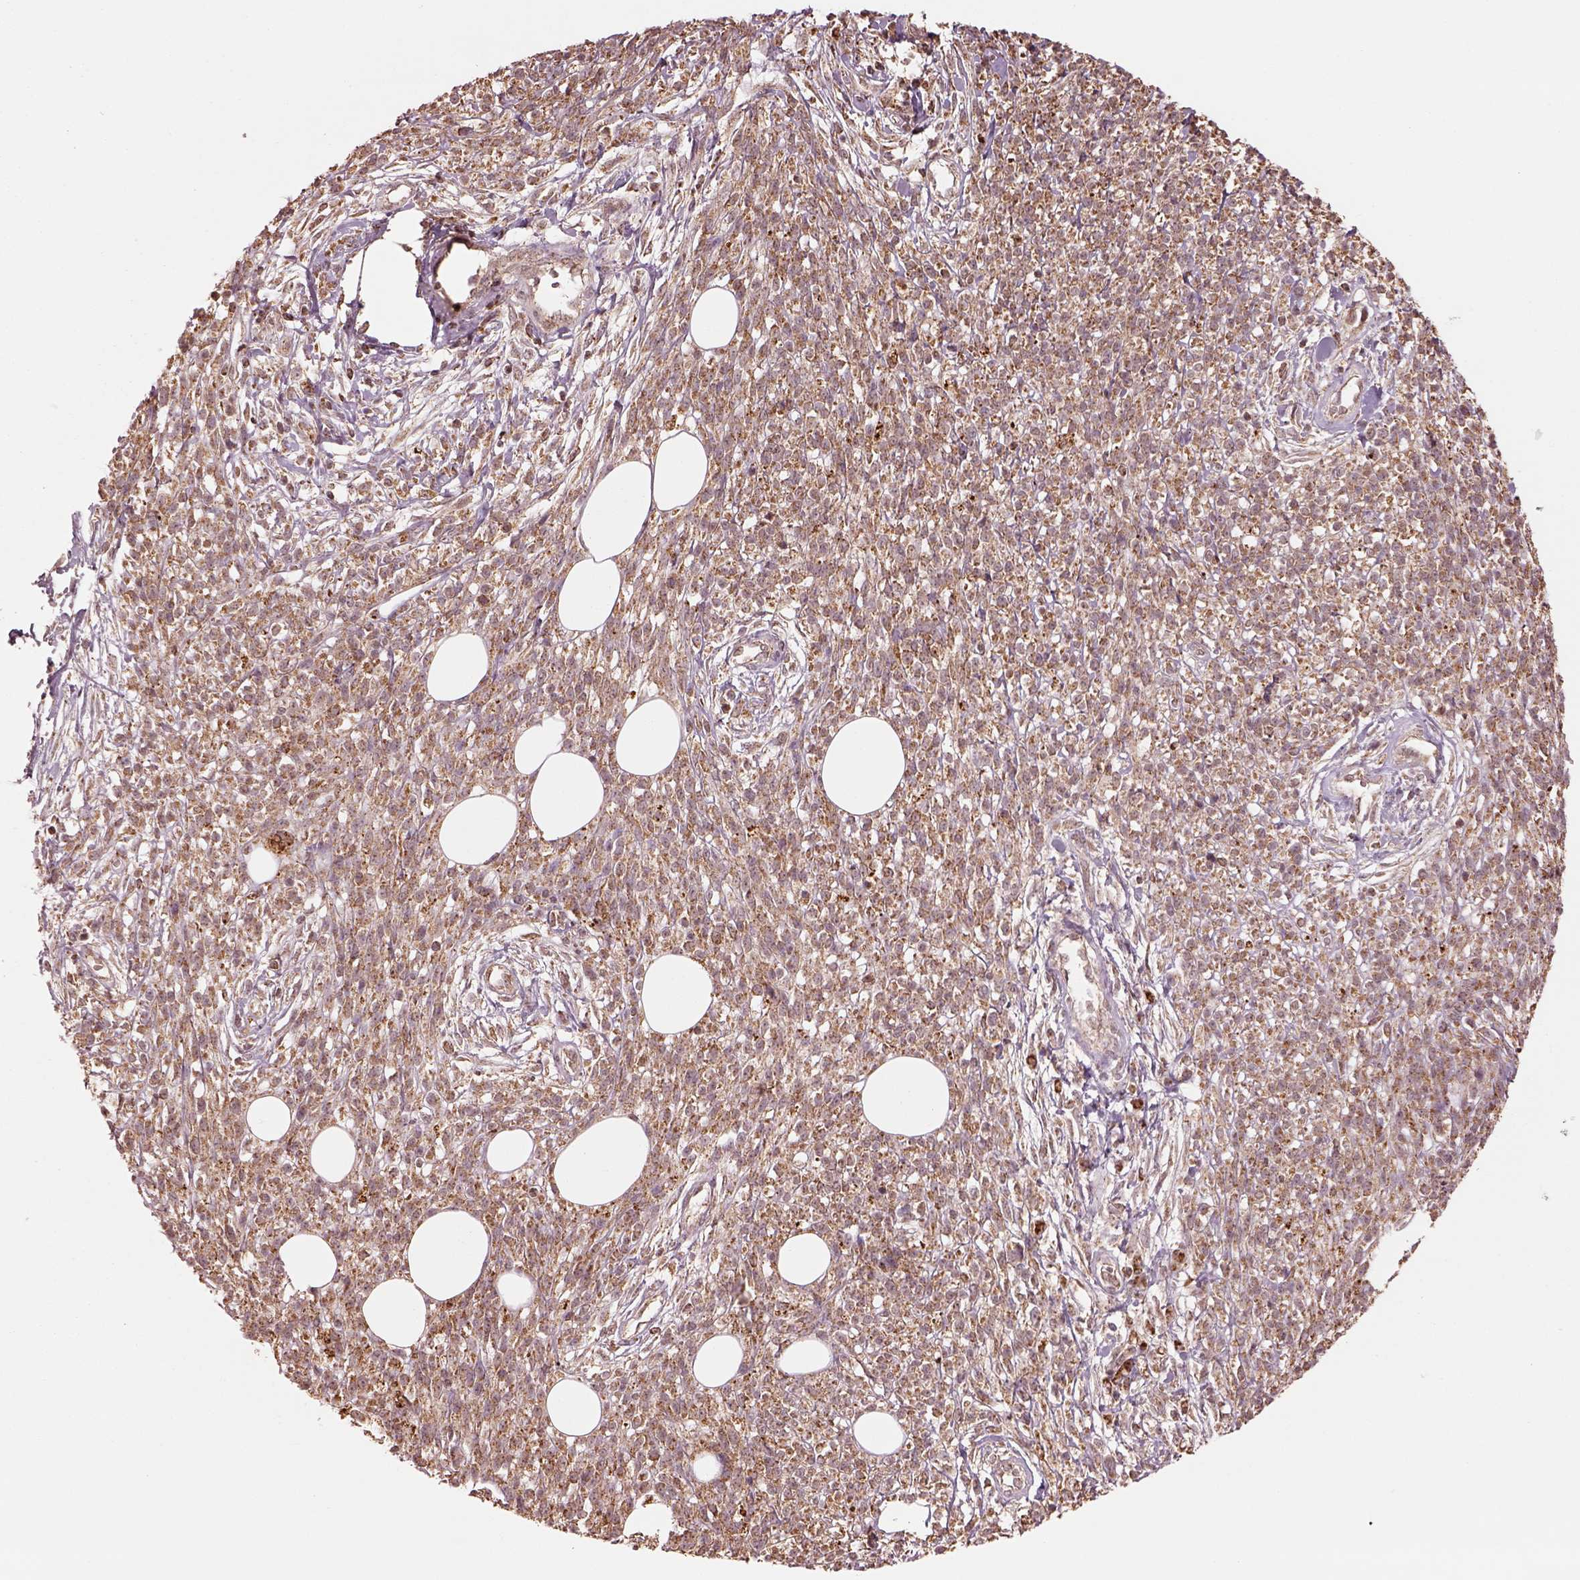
{"staining": {"intensity": "moderate", "quantity": ">75%", "location": "cytoplasmic/membranous"}, "tissue": "melanoma", "cell_type": "Tumor cells", "image_type": "cancer", "snomed": [{"axis": "morphology", "description": "Malignant melanoma, NOS"}, {"axis": "topography", "description": "Skin"}, {"axis": "topography", "description": "Skin of trunk"}], "caption": "Malignant melanoma was stained to show a protein in brown. There is medium levels of moderate cytoplasmic/membranous expression in approximately >75% of tumor cells.", "gene": "SEL1L3", "patient": {"sex": "male", "age": 74}}